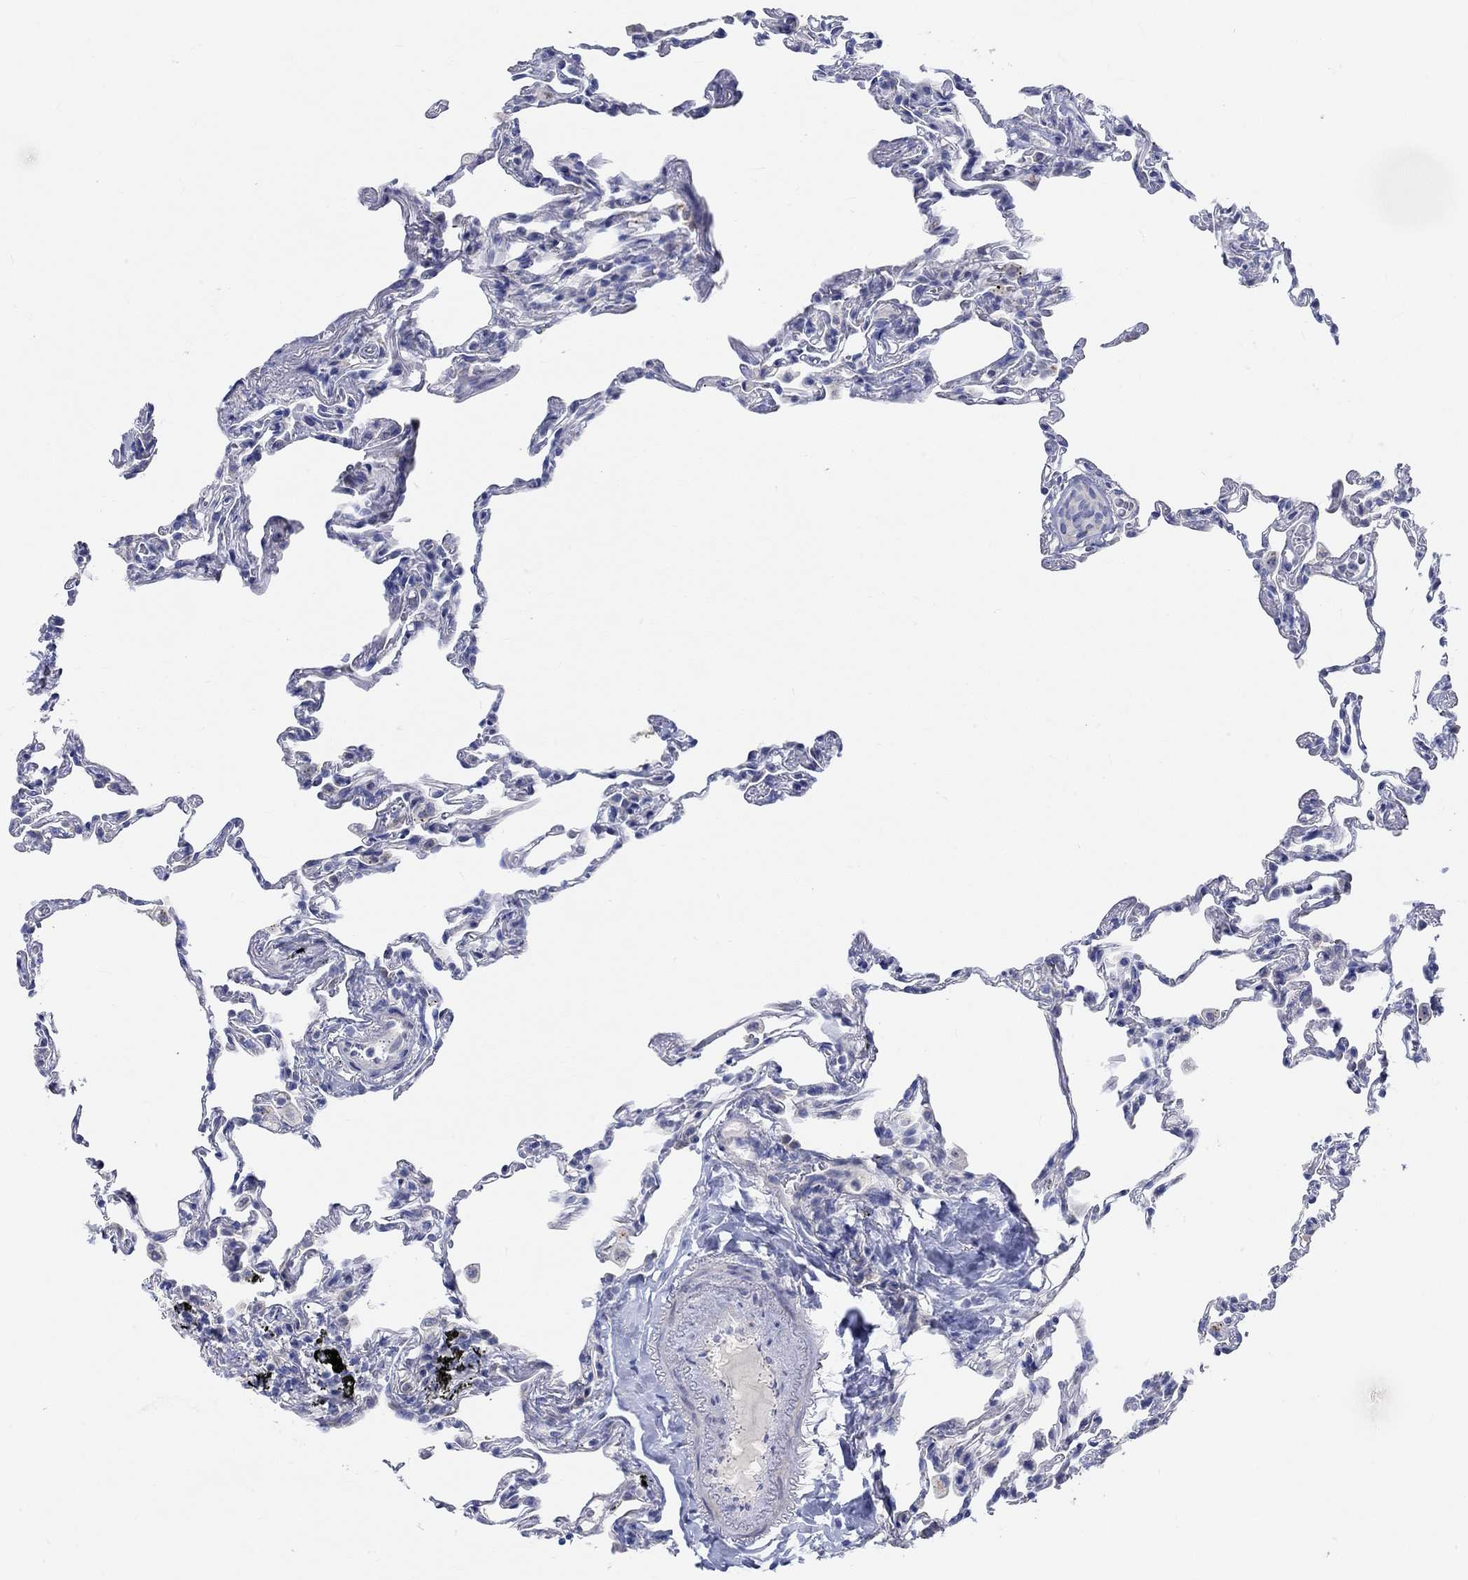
{"staining": {"intensity": "negative", "quantity": "none", "location": "none"}, "tissue": "lung", "cell_type": "Alveolar cells", "image_type": "normal", "snomed": [{"axis": "morphology", "description": "Normal tissue, NOS"}, {"axis": "topography", "description": "Lung"}], "caption": "The image displays no staining of alveolar cells in unremarkable lung.", "gene": "NAV3", "patient": {"sex": "female", "age": 57}}